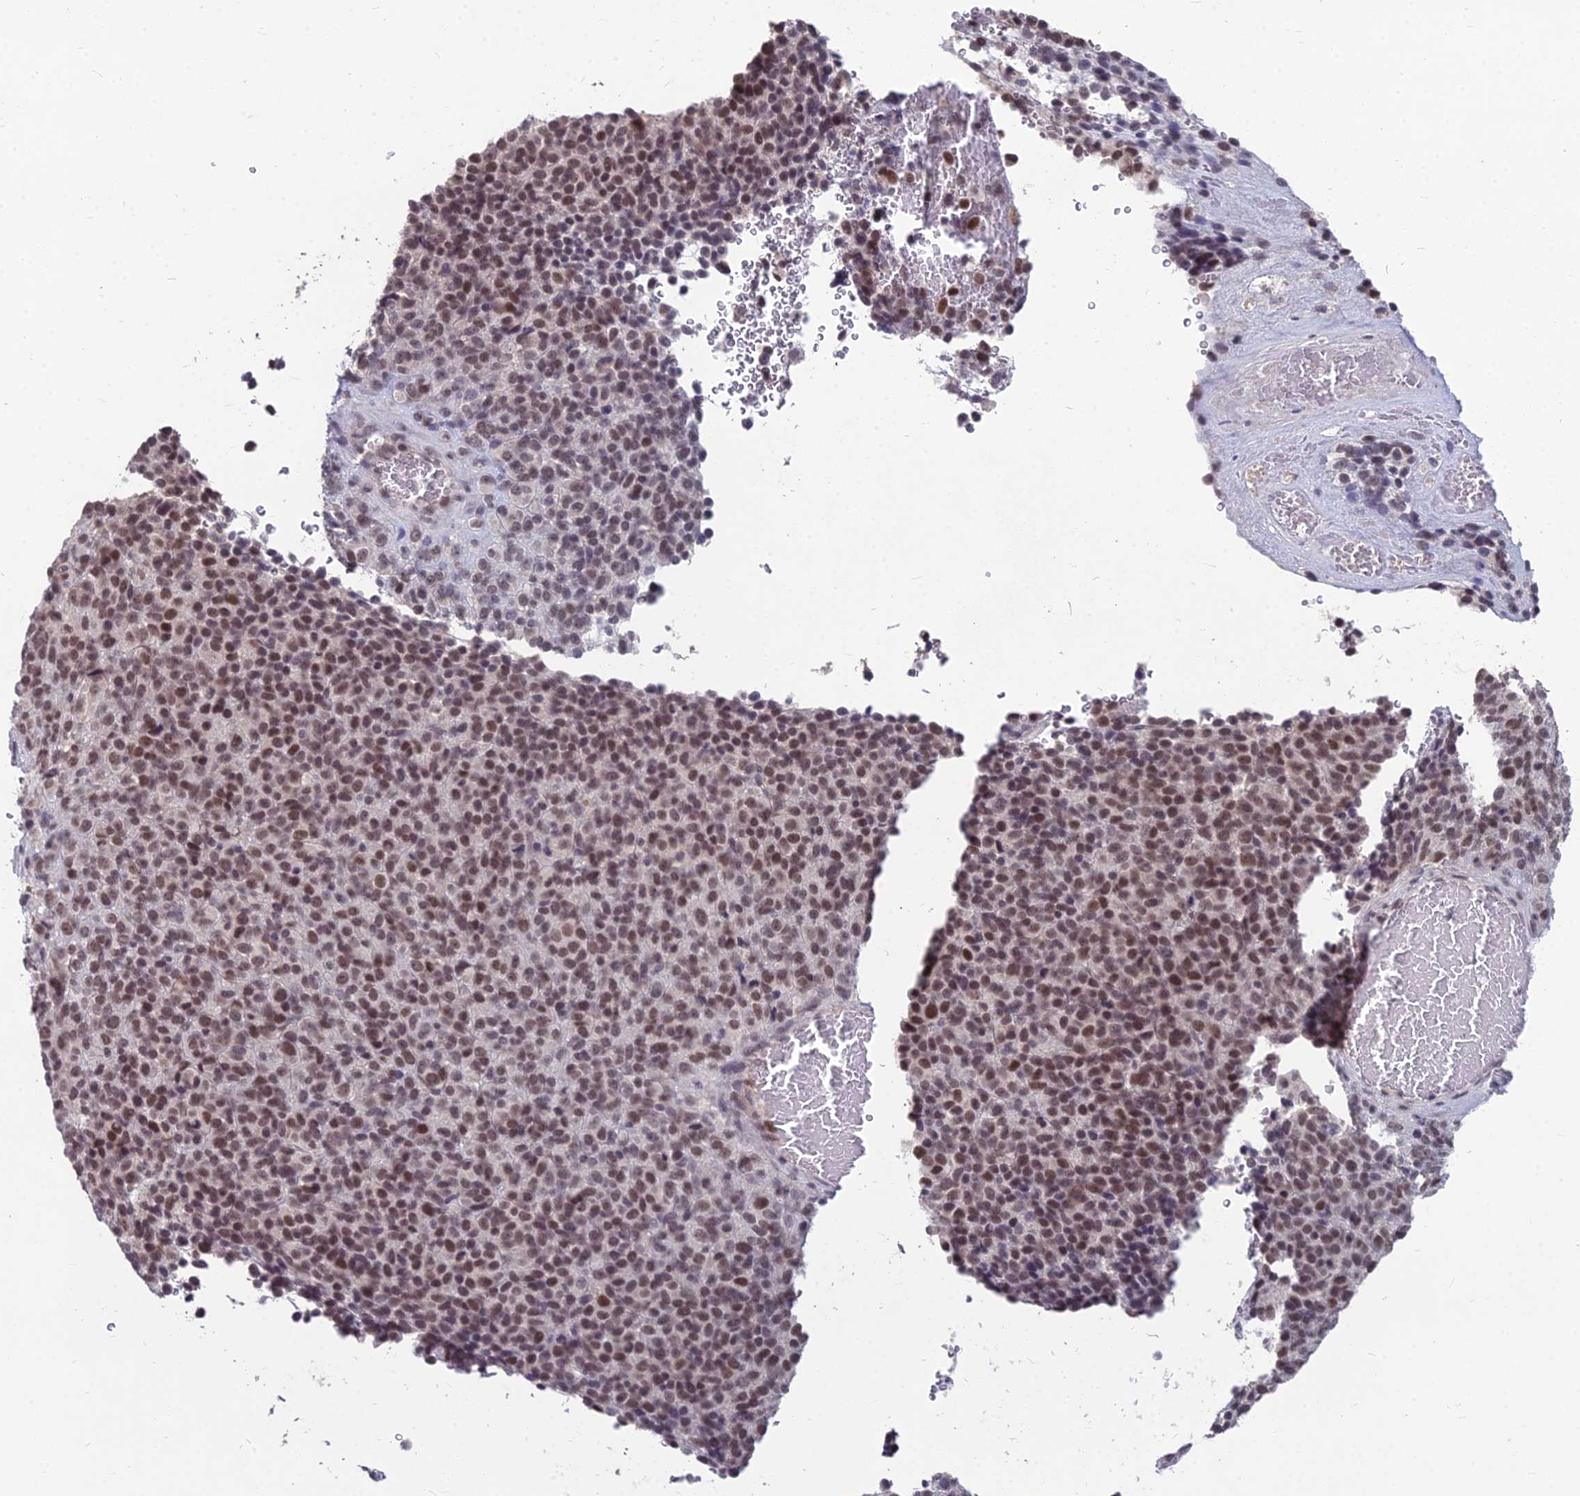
{"staining": {"intensity": "moderate", "quantity": ">75%", "location": "nuclear"}, "tissue": "melanoma", "cell_type": "Tumor cells", "image_type": "cancer", "snomed": [{"axis": "morphology", "description": "Malignant melanoma, Metastatic site"}, {"axis": "topography", "description": "Brain"}], "caption": "Immunohistochemistry of malignant melanoma (metastatic site) displays medium levels of moderate nuclear positivity in approximately >75% of tumor cells.", "gene": "KAT7", "patient": {"sex": "female", "age": 56}}